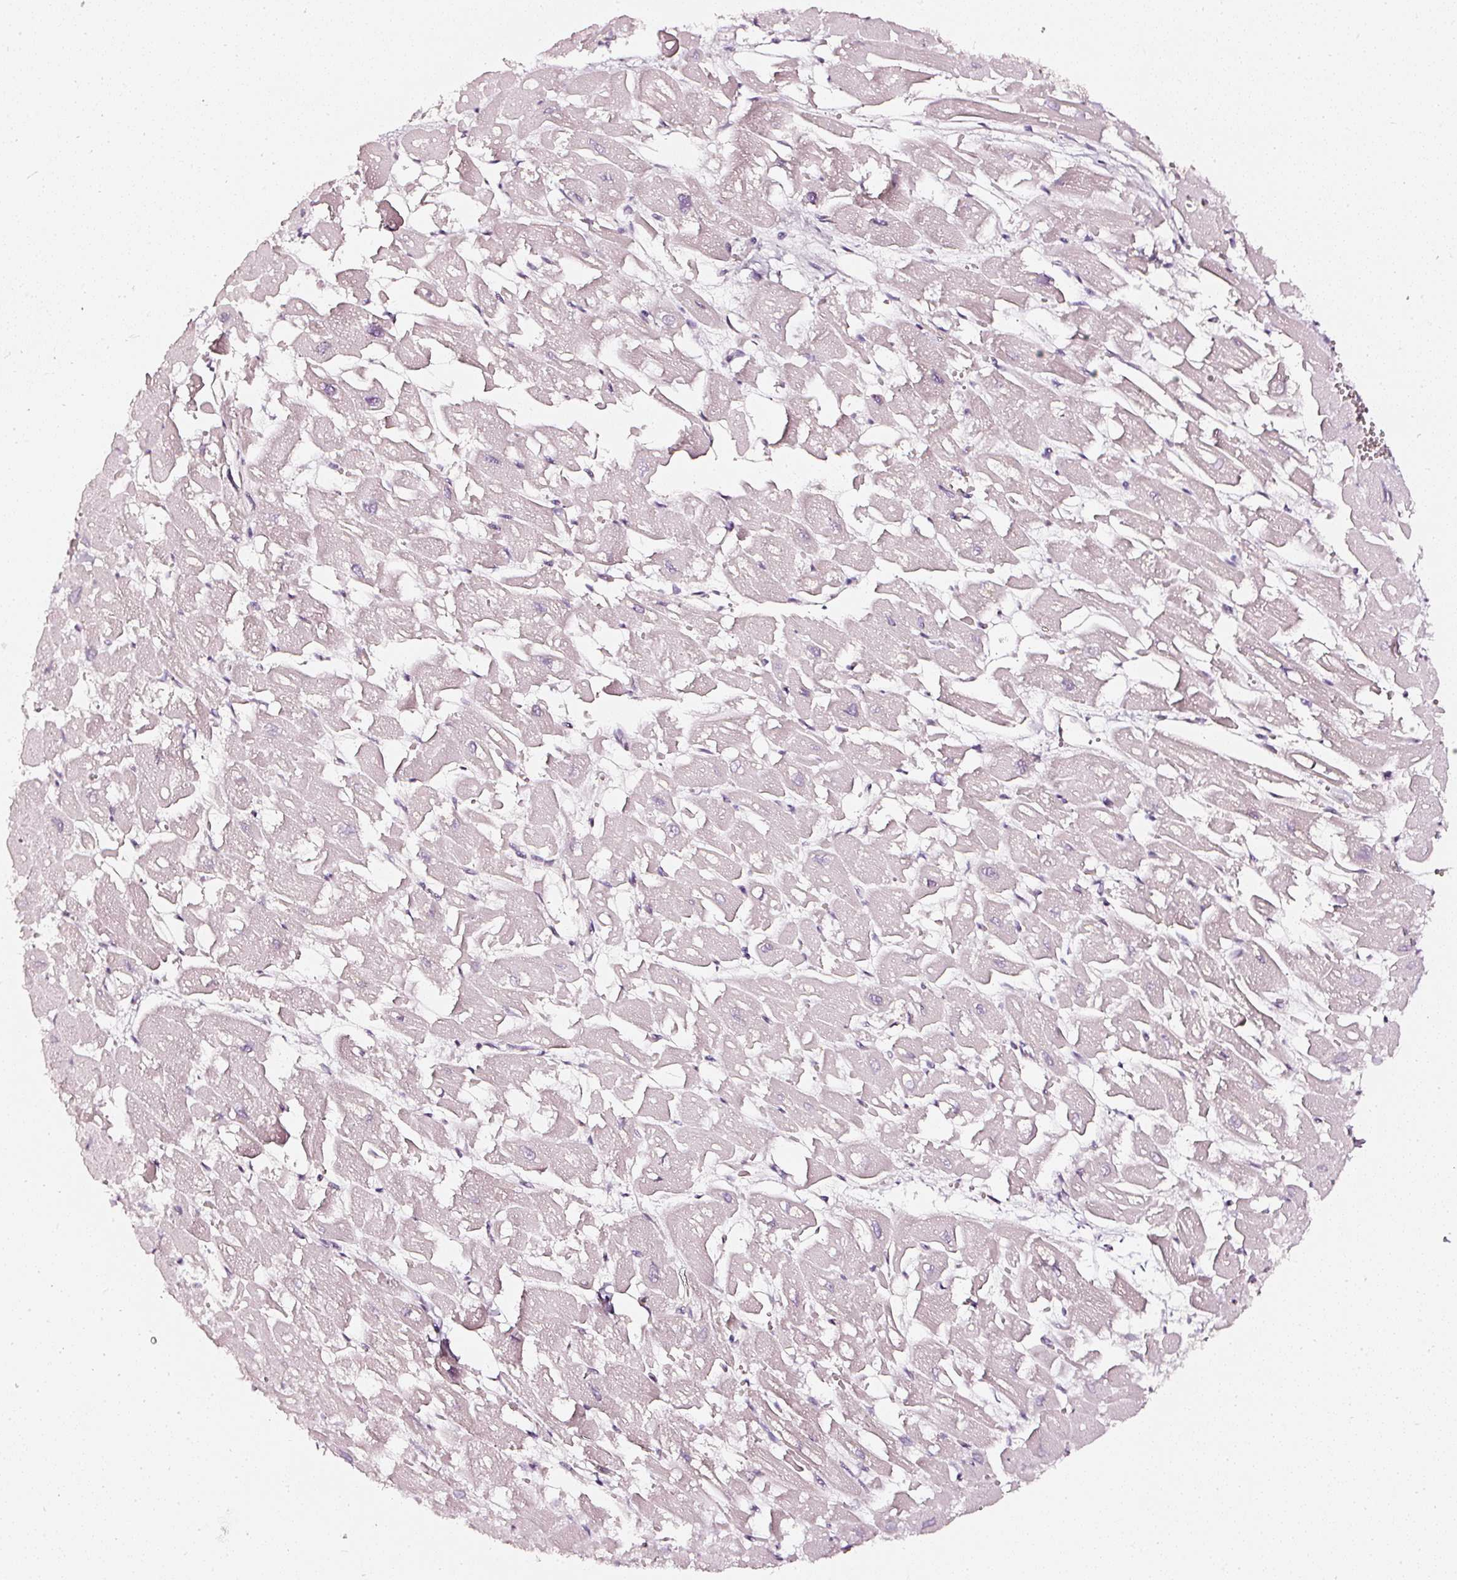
{"staining": {"intensity": "negative", "quantity": "none", "location": "none"}, "tissue": "heart muscle", "cell_type": "Cardiomyocytes", "image_type": "normal", "snomed": [{"axis": "morphology", "description": "Normal tissue, NOS"}, {"axis": "topography", "description": "Heart"}], "caption": "High power microscopy histopathology image of an immunohistochemistry image of unremarkable heart muscle, revealing no significant expression in cardiomyocytes.", "gene": "CNP", "patient": {"sex": "male", "age": 54}}